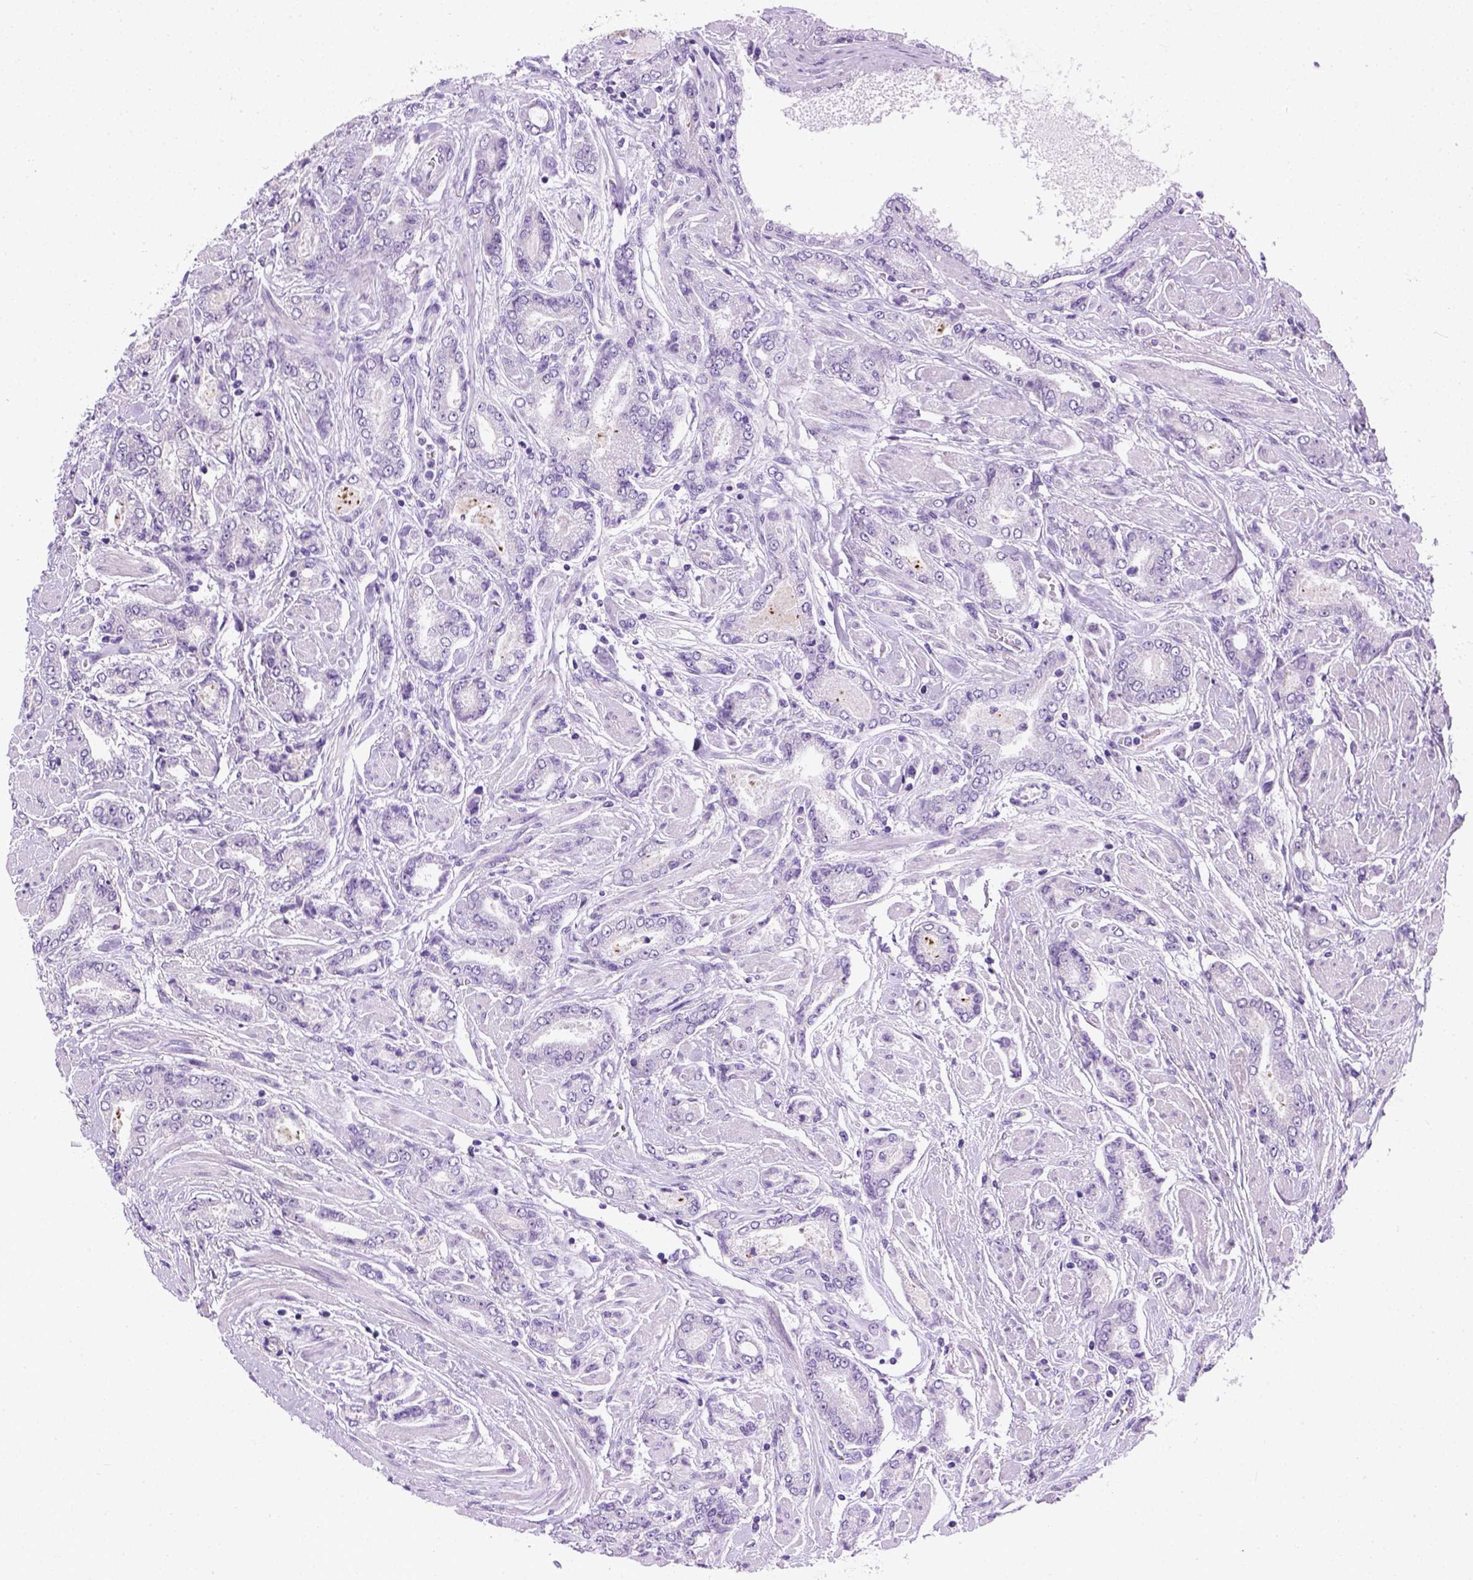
{"staining": {"intensity": "negative", "quantity": "none", "location": "none"}, "tissue": "prostate cancer", "cell_type": "Tumor cells", "image_type": "cancer", "snomed": [{"axis": "morphology", "description": "Adenocarcinoma, NOS"}, {"axis": "topography", "description": "Prostate"}], "caption": "Tumor cells show no significant expression in prostate cancer (adenocarcinoma).", "gene": "TMEM38A", "patient": {"sex": "male", "age": 64}}